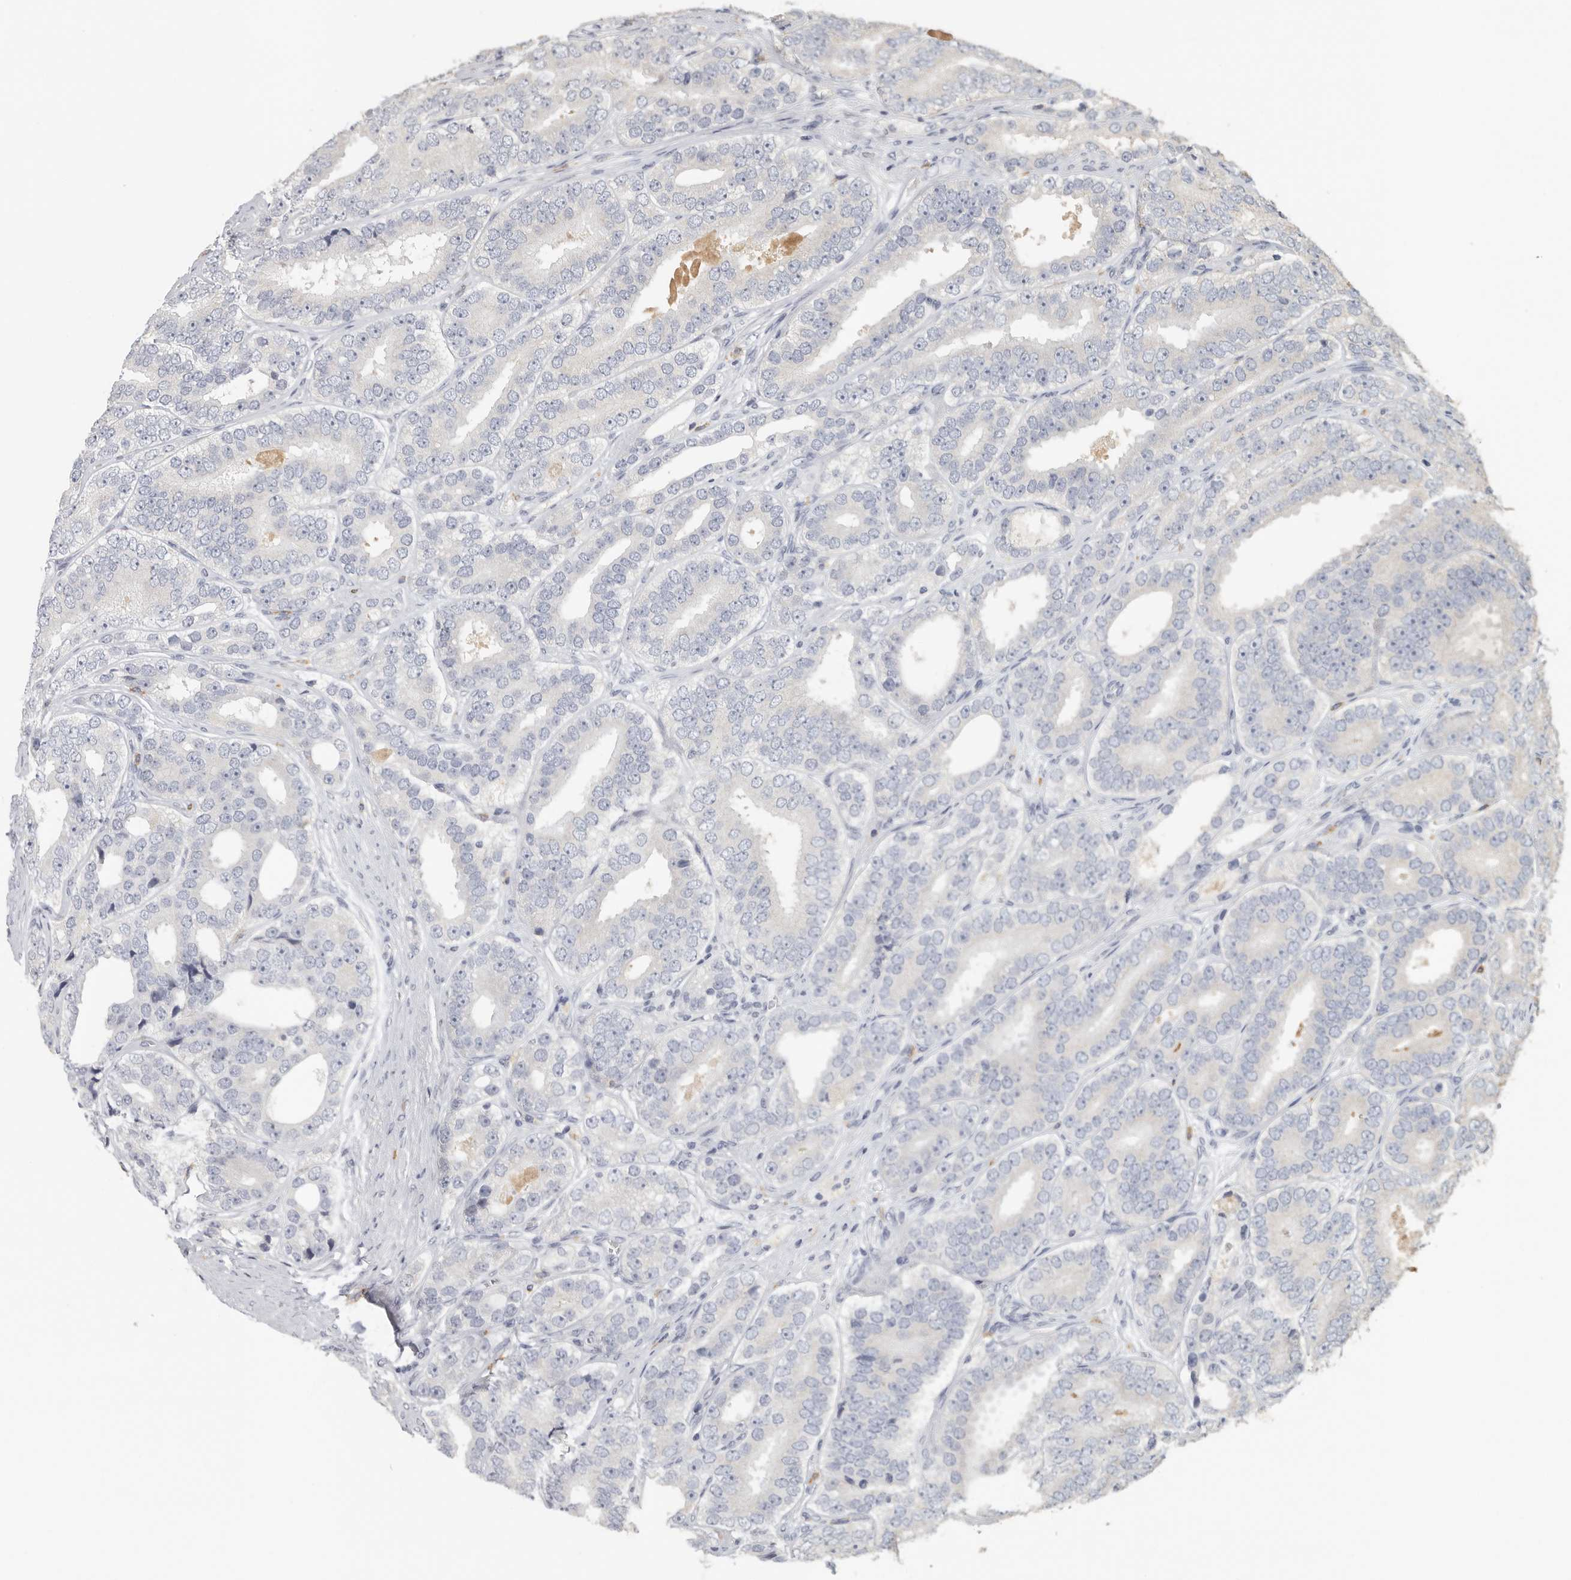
{"staining": {"intensity": "negative", "quantity": "none", "location": "none"}, "tissue": "prostate cancer", "cell_type": "Tumor cells", "image_type": "cancer", "snomed": [{"axis": "morphology", "description": "Adenocarcinoma, High grade"}, {"axis": "topography", "description": "Prostate"}], "caption": "The histopathology image displays no significant expression in tumor cells of high-grade adenocarcinoma (prostate). (DAB IHC visualized using brightfield microscopy, high magnification).", "gene": "DNAJC11", "patient": {"sex": "male", "age": 56}}